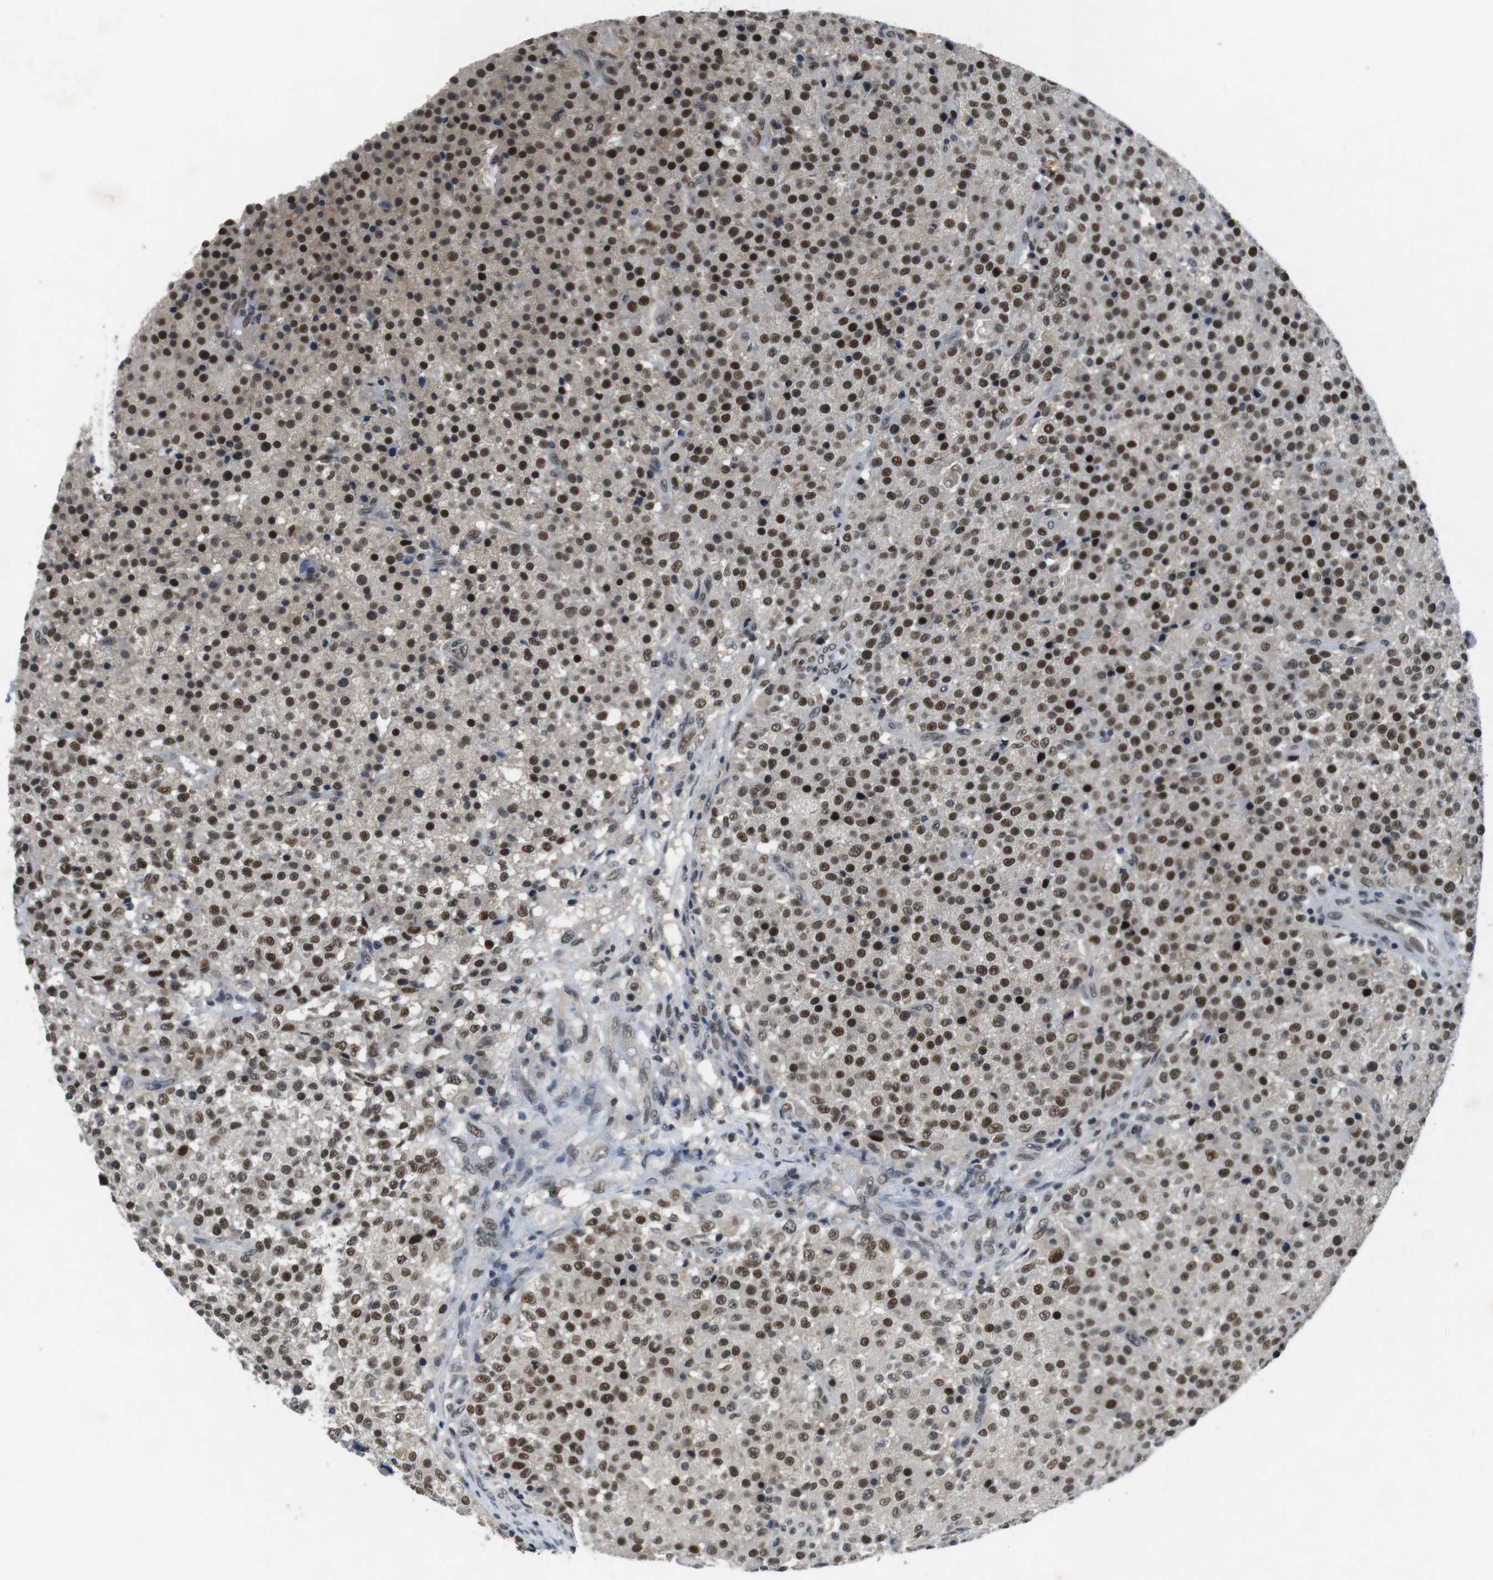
{"staining": {"intensity": "strong", "quantity": ">75%", "location": "nuclear"}, "tissue": "testis cancer", "cell_type": "Tumor cells", "image_type": "cancer", "snomed": [{"axis": "morphology", "description": "Seminoma, NOS"}, {"axis": "topography", "description": "Testis"}], "caption": "Human seminoma (testis) stained for a protein (brown) demonstrates strong nuclear positive positivity in about >75% of tumor cells.", "gene": "USP7", "patient": {"sex": "male", "age": 59}}